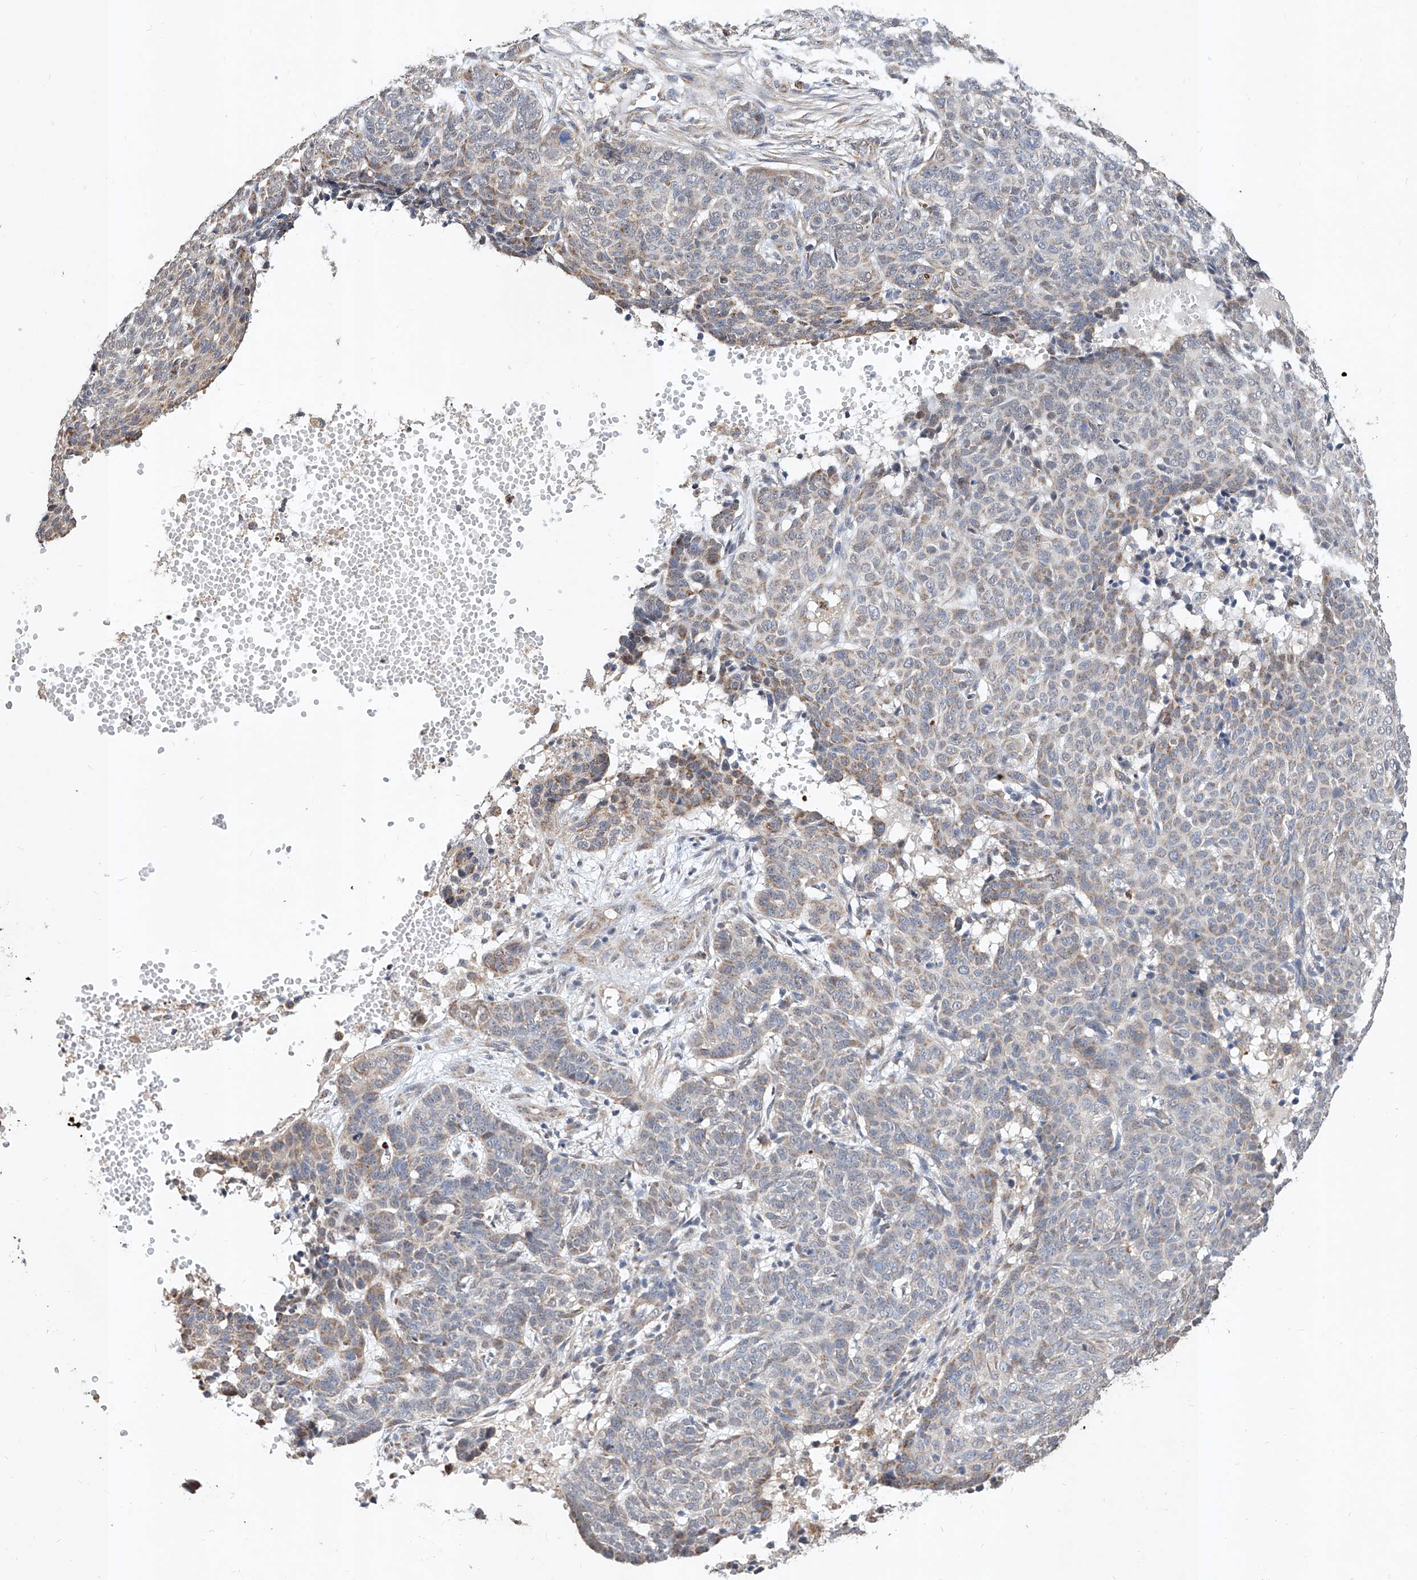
{"staining": {"intensity": "moderate", "quantity": "<25%", "location": "cytoplasmic/membranous"}, "tissue": "skin cancer", "cell_type": "Tumor cells", "image_type": "cancer", "snomed": [{"axis": "morphology", "description": "Basal cell carcinoma"}, {"axis": "topography", "description": "Skin"}], "caption": "Moderate cytoplasmic/membranous positivity is identified in about <25% of tumor cells in basal cell carcinoma (skin).", "gene": "MFSD4B", "patient": {"sex": "male", "age": 85}}